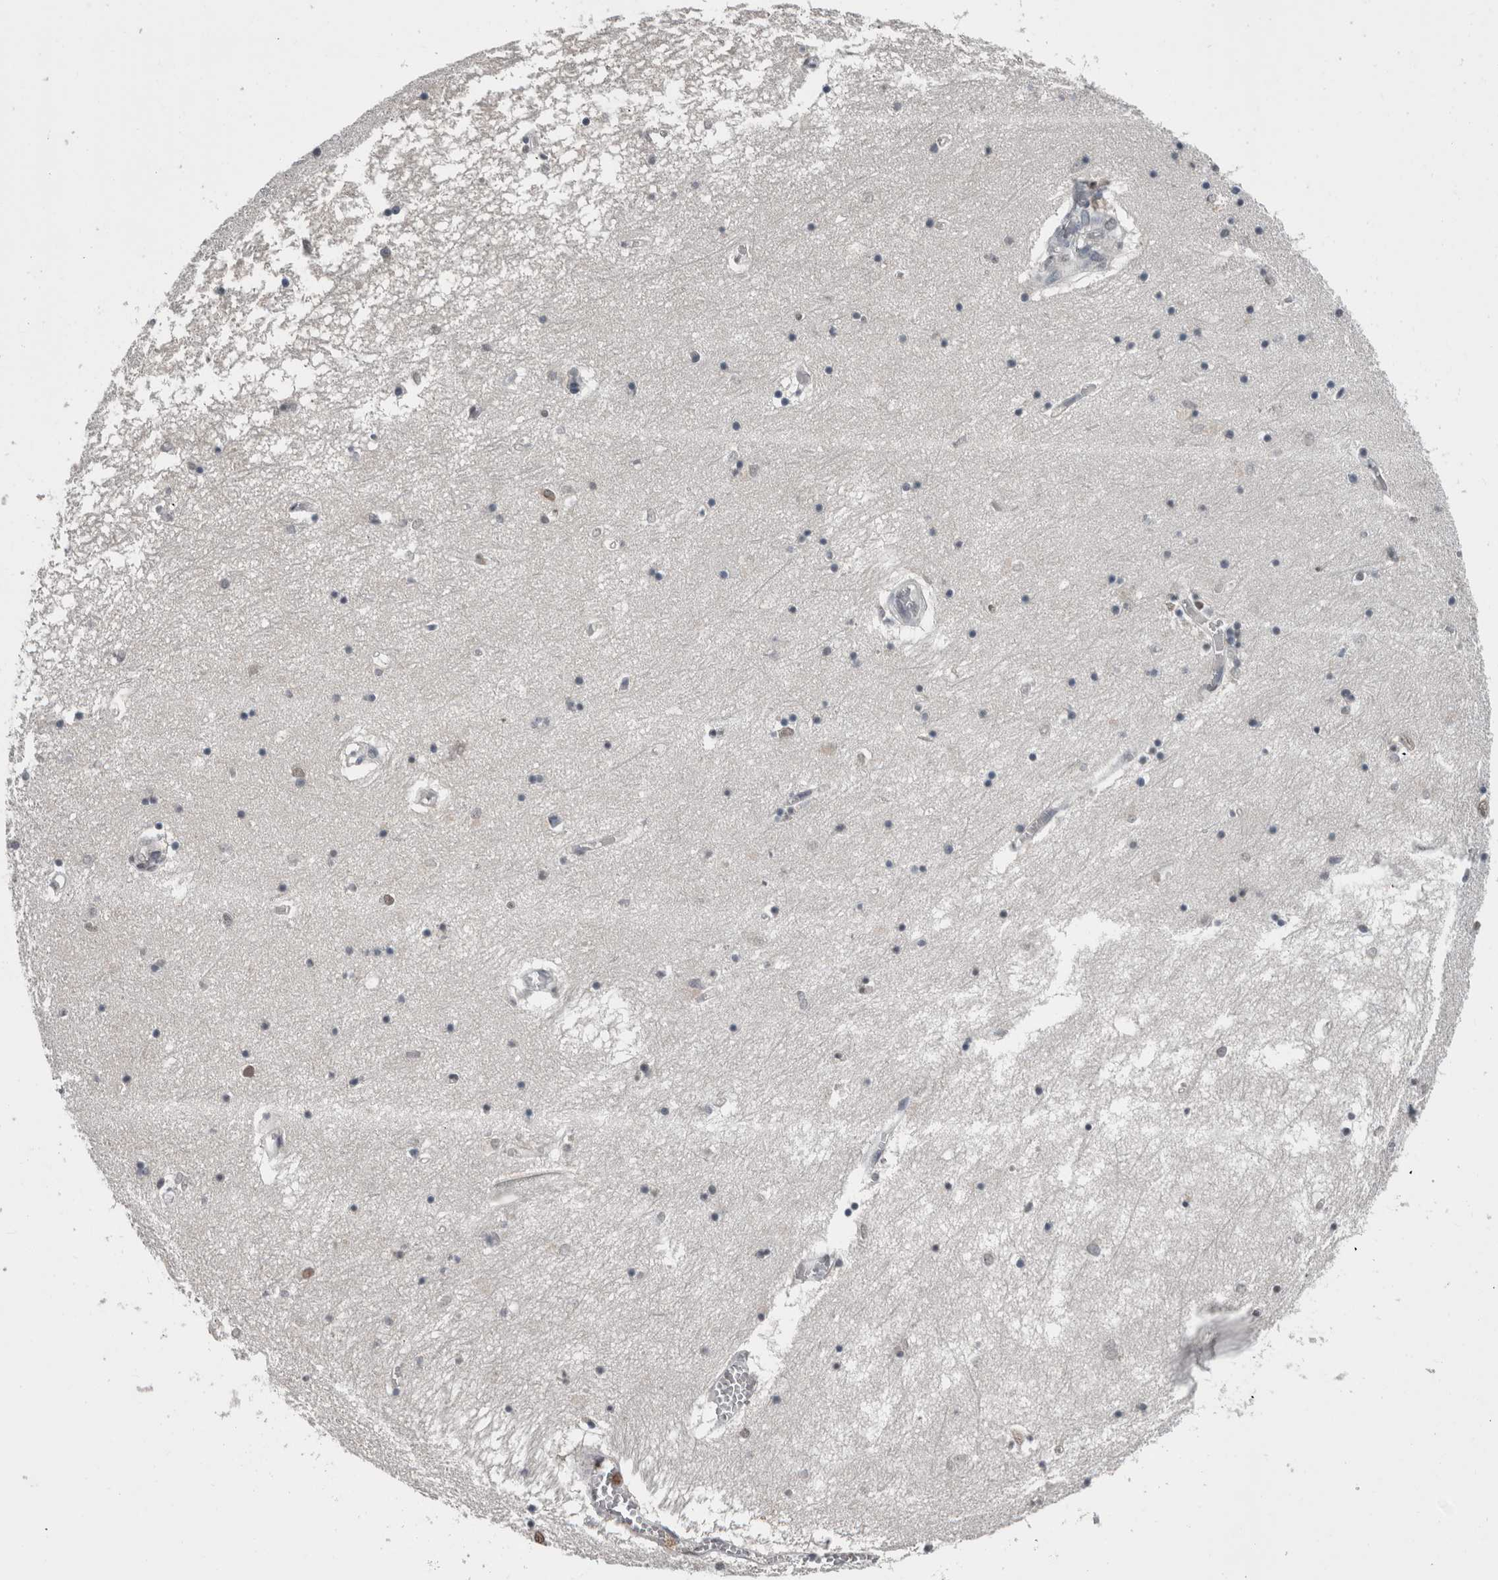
{"staining": {"intensity": "weak", "quantity": "<25%", "location": "nuclear"}, "tissue": "hippocampus", "cell_type": "Glial cells", "image_type": "normal", "snomed": [{"axis": "morphology", "description": "Normal tissue, NOS"}, {"axis": "topography", "description": "Hippocampus"}], "caption": "This is an immunohistochemistry image of normal hippocampus. There is no staining in glial cells.", "gene": "MAFF", "patient": {"sex": "male", "age": 70}}